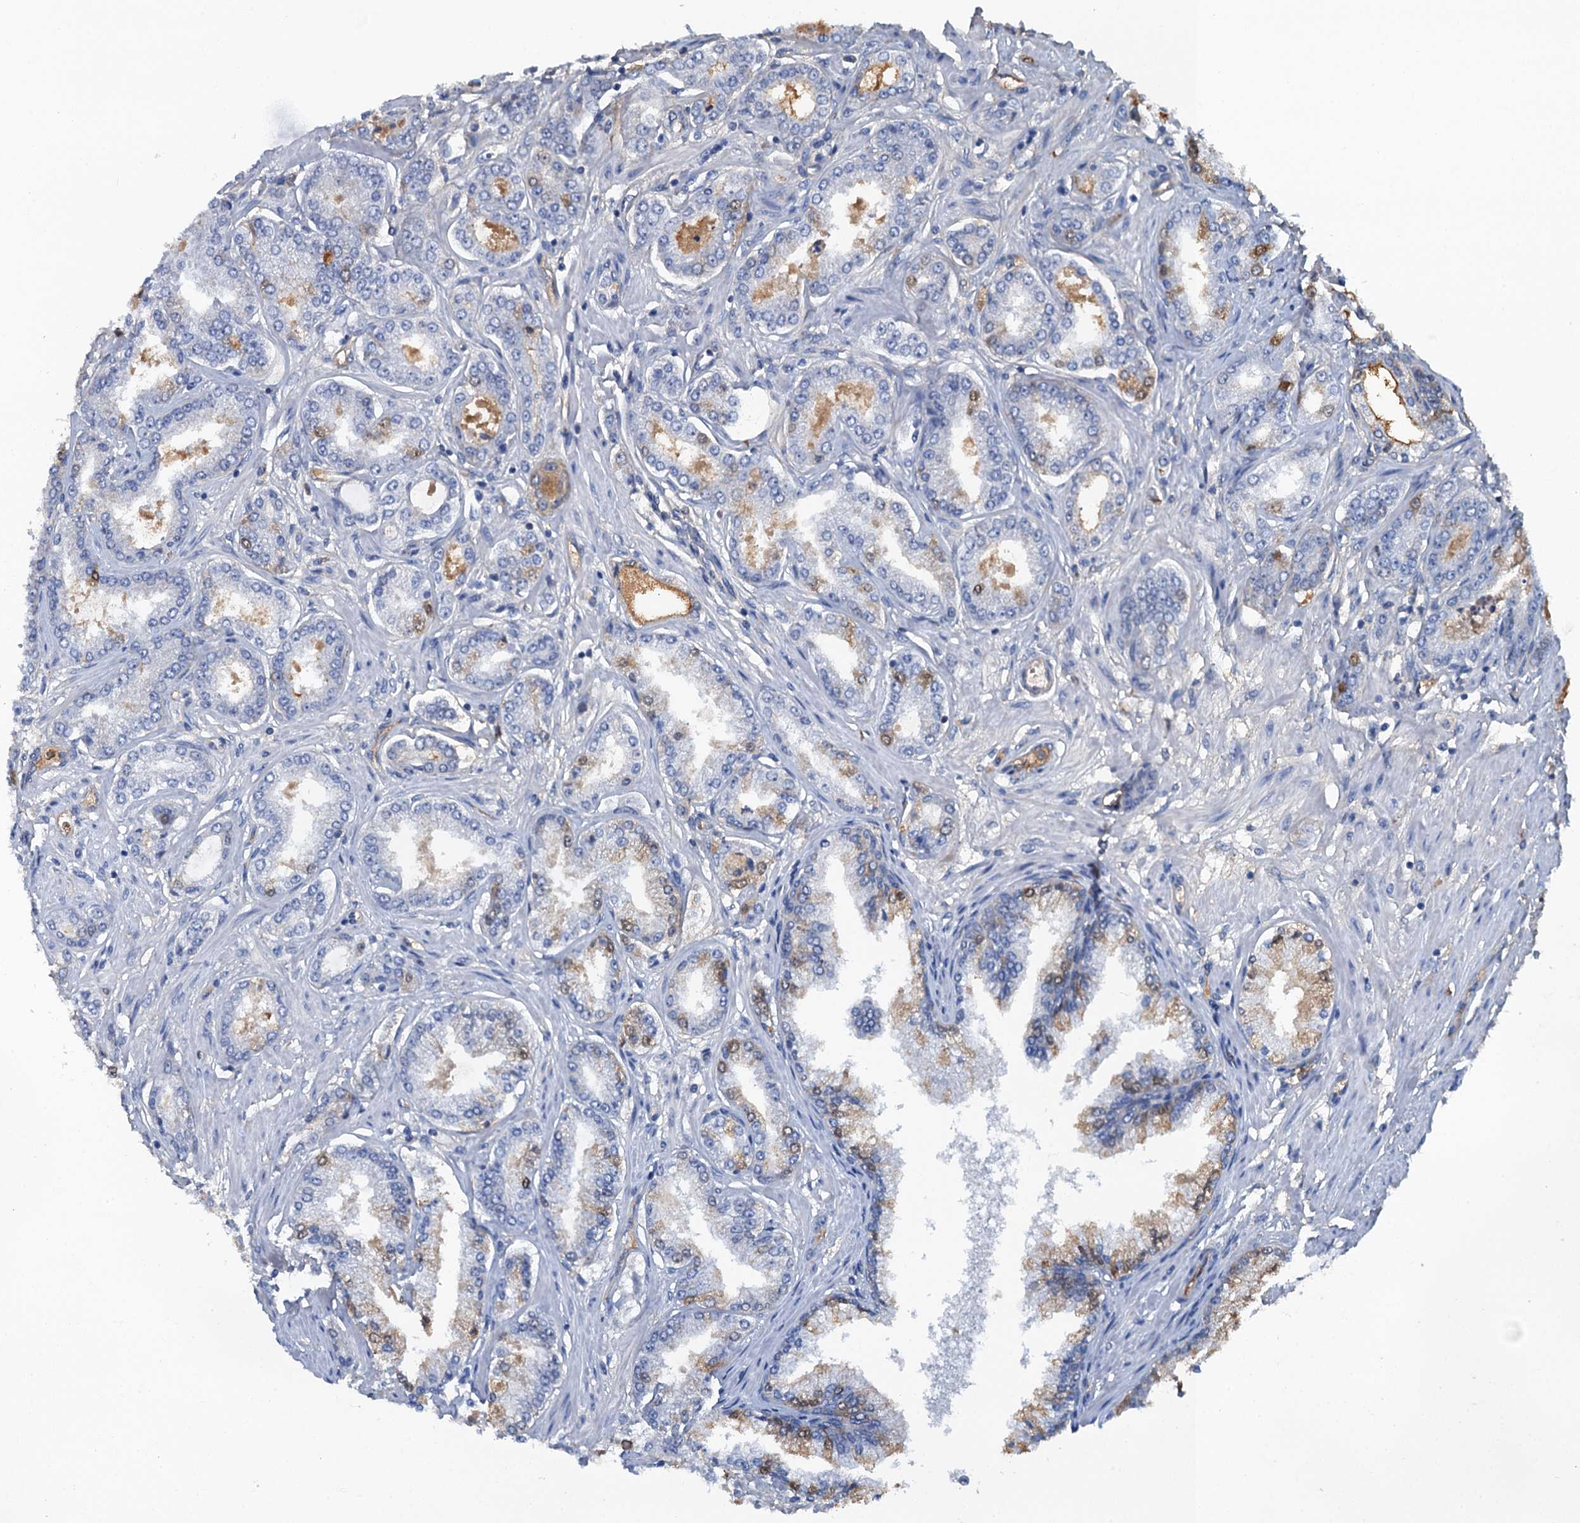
{"staining": {"intensity": "negative", "quantity": "none", "location": "none"}, "tissue": "prostate cancer", "cell_type": "Tumor cells", "image_type": "cancer", "snomed": [{"axis": "morphology", "description": "Adenocarcinoma, Low grade"}, {"axis": "topography", "description": "Prostate"}], "caption": "Prostate low-grade adenocarcinoma stained for a protein using IHC shows no expression tumor cells.", "gene": "LSM14B", "patient": {"sex": "male", "age": 63}}